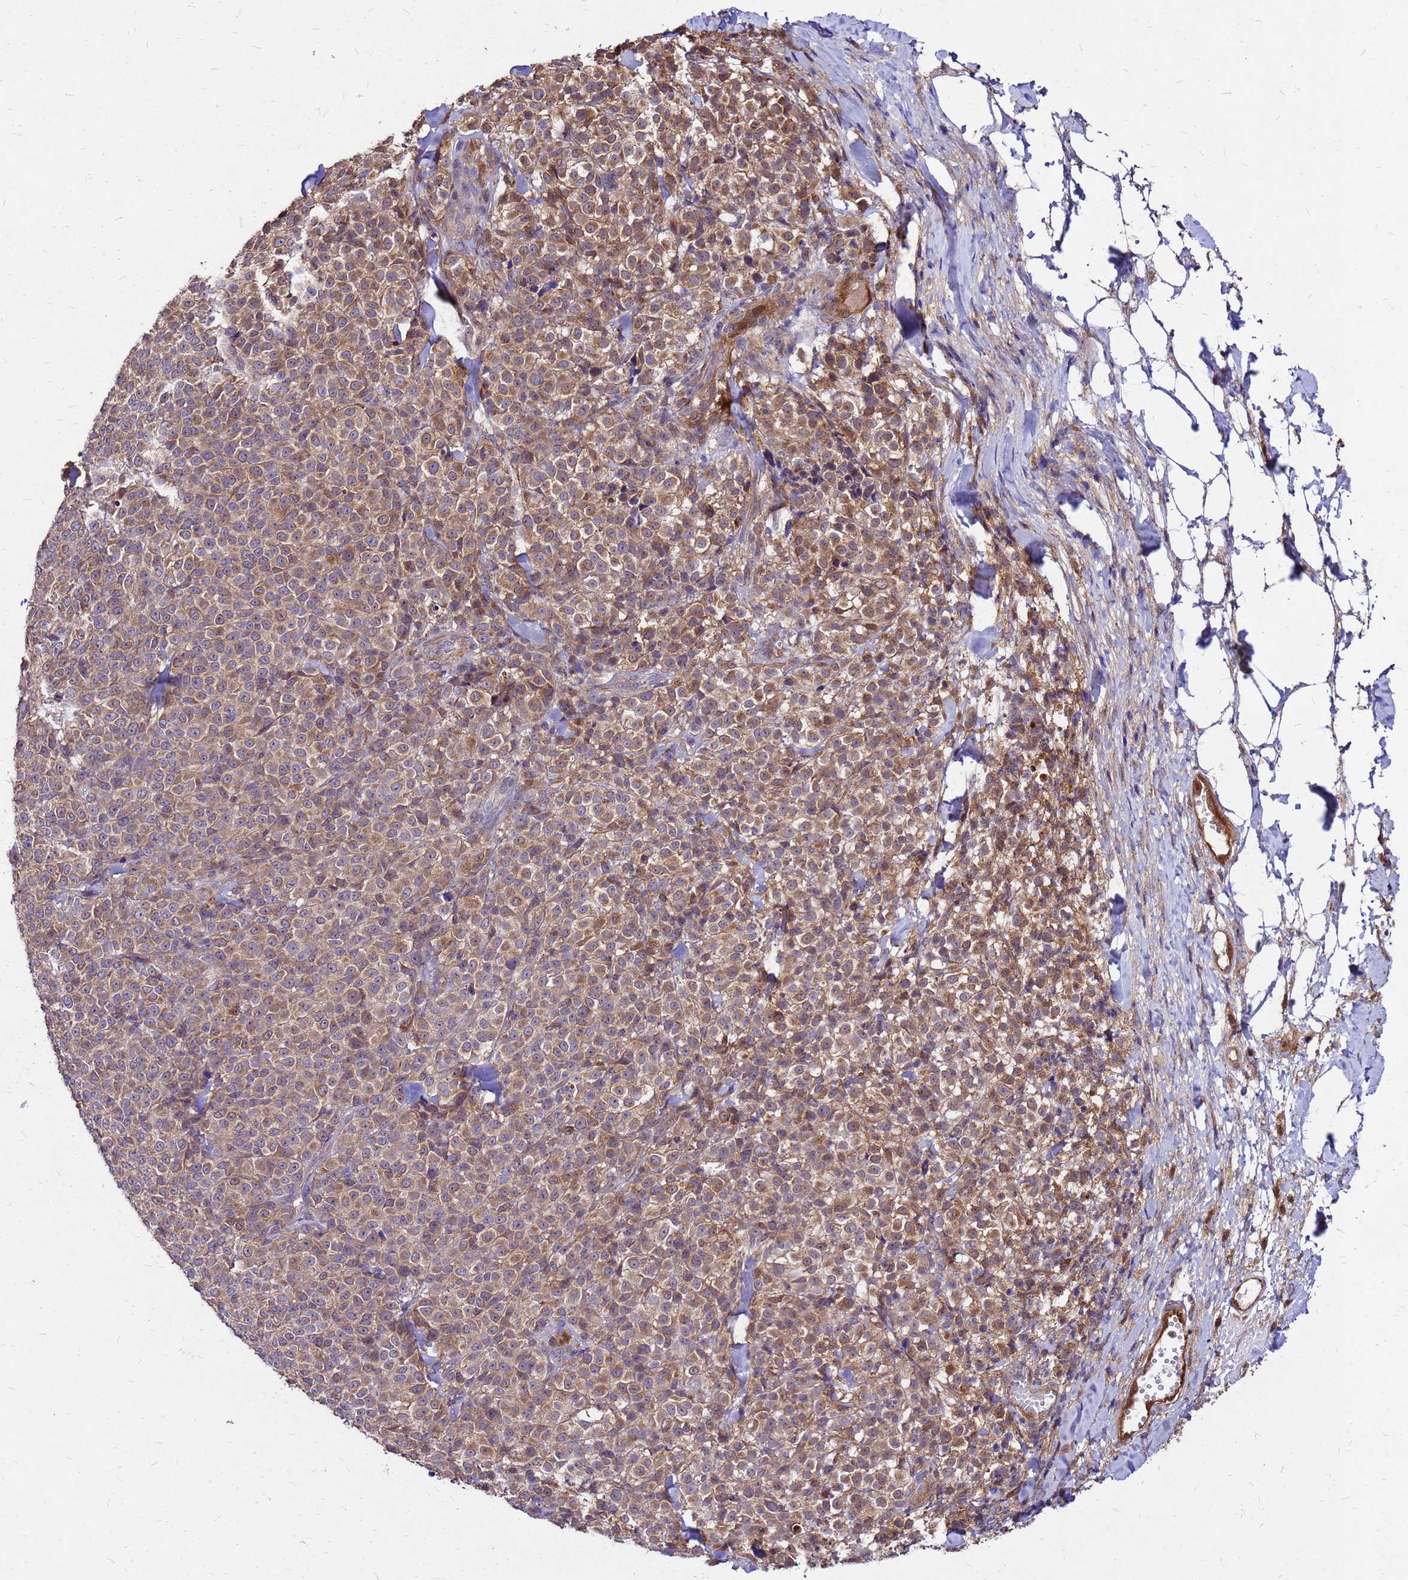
{"staining": {"intensity": "moderate", "quantity": ">75%", "location": "cytoplasmic/membranous"}, "tissue": "melanoma", "cell_type": "Tumor cells", "image_type": "cancer", "snomed": [{"axis": "morphology", "description": "Normal tissue, NOS"}, {"axis": "morphology", "description": "Malignant melanoma, NOS"}, {"axis": "topography", "description": "Skin"}], "caption": "Melanoma tissue displays moderate cytoplasmic/membranous expression in about >75% of tumor cells", "gene": "DUSP23", "patient": {"sex": "female", "age": 34}}